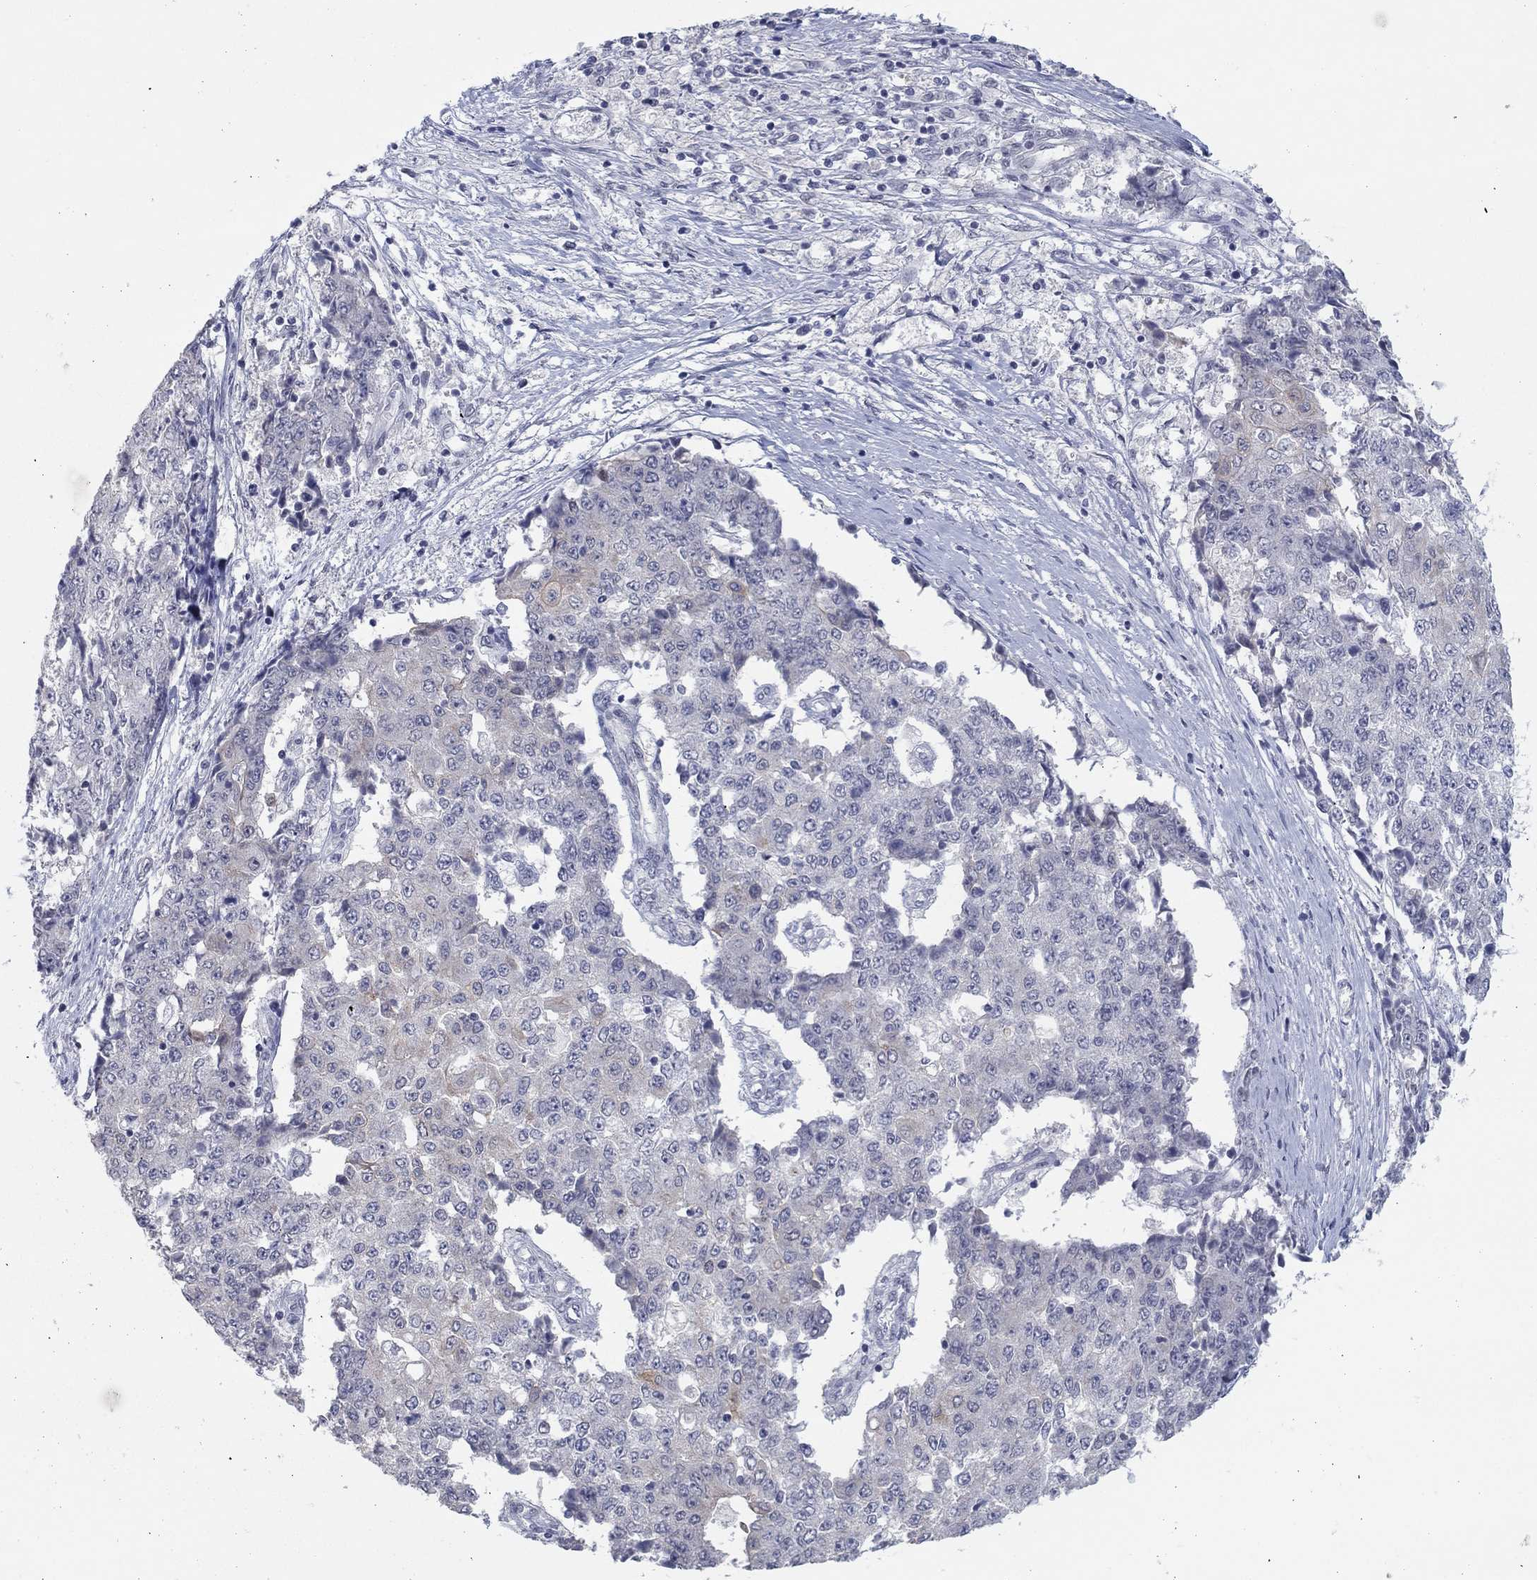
{"staining": {"intensity": "weak", "quantity": "<25%", "location": "cytoplasmic/membranous"}, "tissue": "ovarian cancer", "cell_type": "Tumor cells", "image_type": "cancer", "snomed": [{"axis": "morphology", "description": "Carcinoma, endometroid"}, {"axis": "topography", "description": "Ovary"}], "caption": "Immunohistochemical staining of ovarian cancer shows no significant staining in tumor cells. The staining was performed using DAB to visualize the protein expression in brown, while the nuclei were stained in blue with hematoxylin (Magnification: 20x).", "gene": "SLC22A2", "patient": {"sex": "female", "age": 42}}